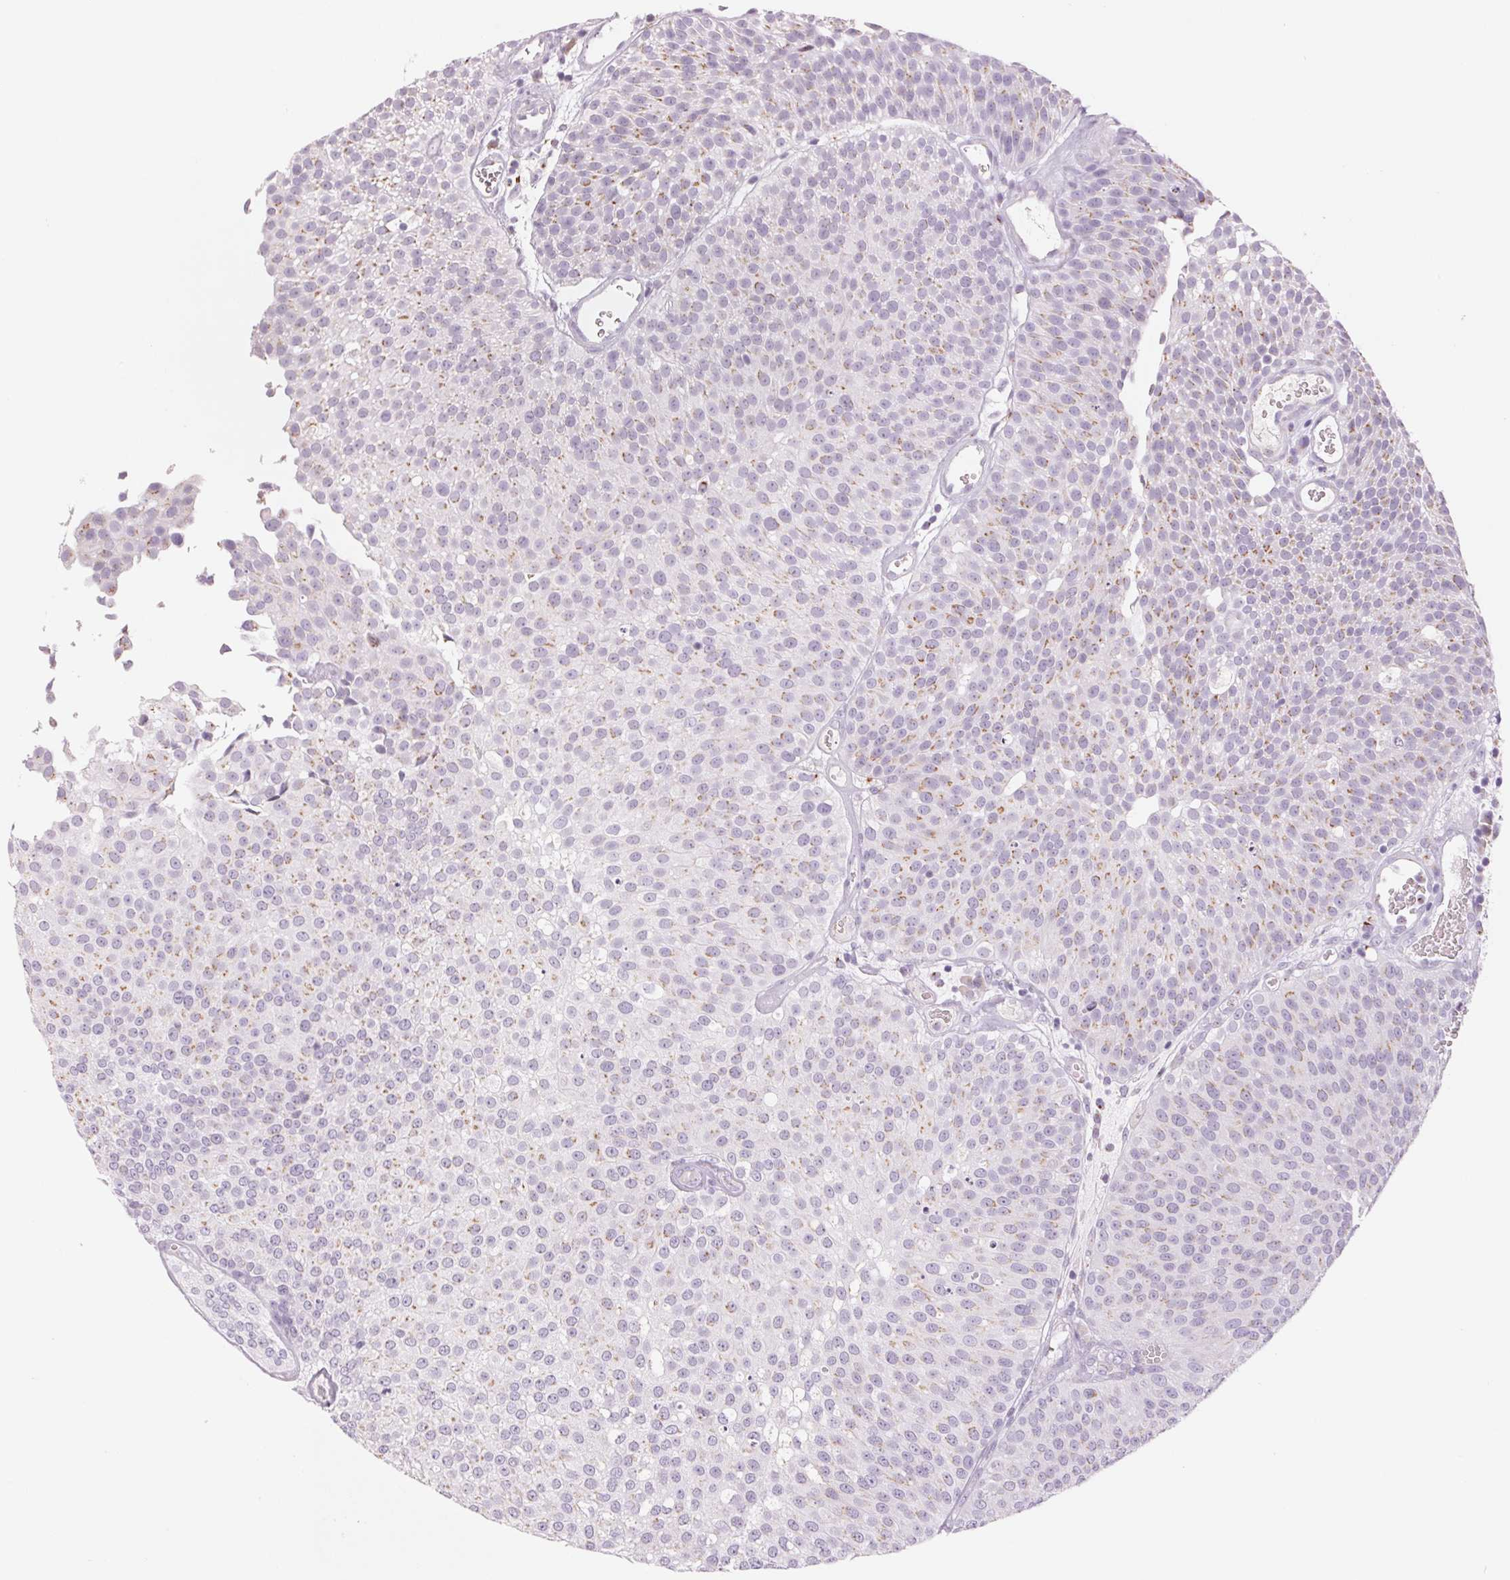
{"staining": {"intensity": "moderate", "quantity": "25%-75%", "location": "cytoplasmic/membranous"}, "tissue": "urothelial cancer", "cell_type": "Tumor cells", "image_type": "cancer", "snomed": [{"axis": "morphology", "description": "Urothelial carcinoma, Low grade"}, {"axis": "topography", "description": "Urinary bladder"}], "caption": "The micrograph displays a brown stain indicating the presence of a protein in the cytoplasmic/membranous of tumor cells in low-grade urothelial carcinoma. (DAB IHC with brightfield microscopy, high magnification).", "gene": "GALNT7", "patient": {"sex": "female", "age": 79}}